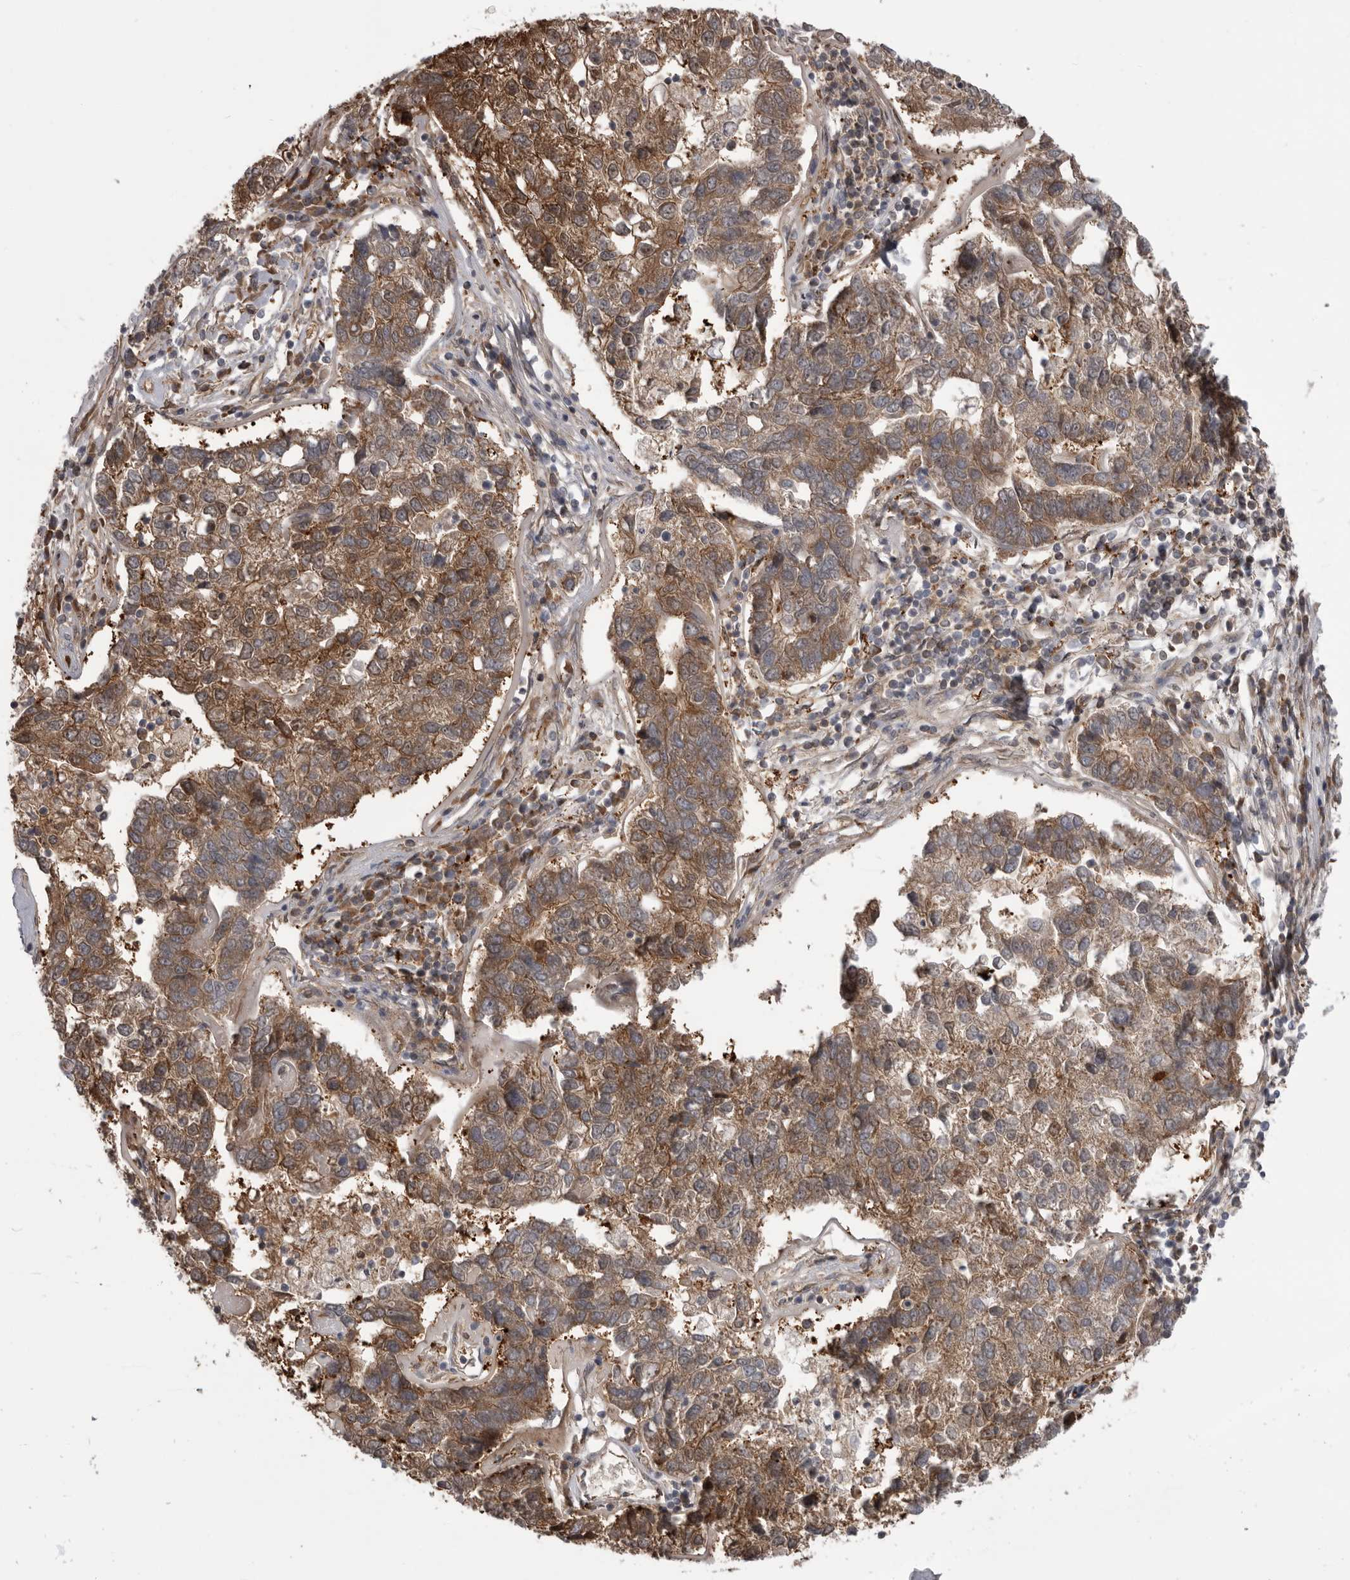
{"staining": {"intensity": "moderate", "quantity": ">75%", "location": "cytoplasmic/membranous"}, "tissue": "pancreatic cancer", "cell_type": "Tumor cells", "image_type": "cancer", "snomed": [{"axis": "morphology", "description": "Adenocarcinoma, NOS"}, {"axis": "topography", "description": "Pancreas"}], "caption": "Immunohistochemical staining of adenocarcinoma (pancreatic) reveals moderate cytoplasmic/membranous protein expression in about >75% of tumor cells.", "gene": "RAB3GAP2", "patient": {"sex": "female", "age": 61}}